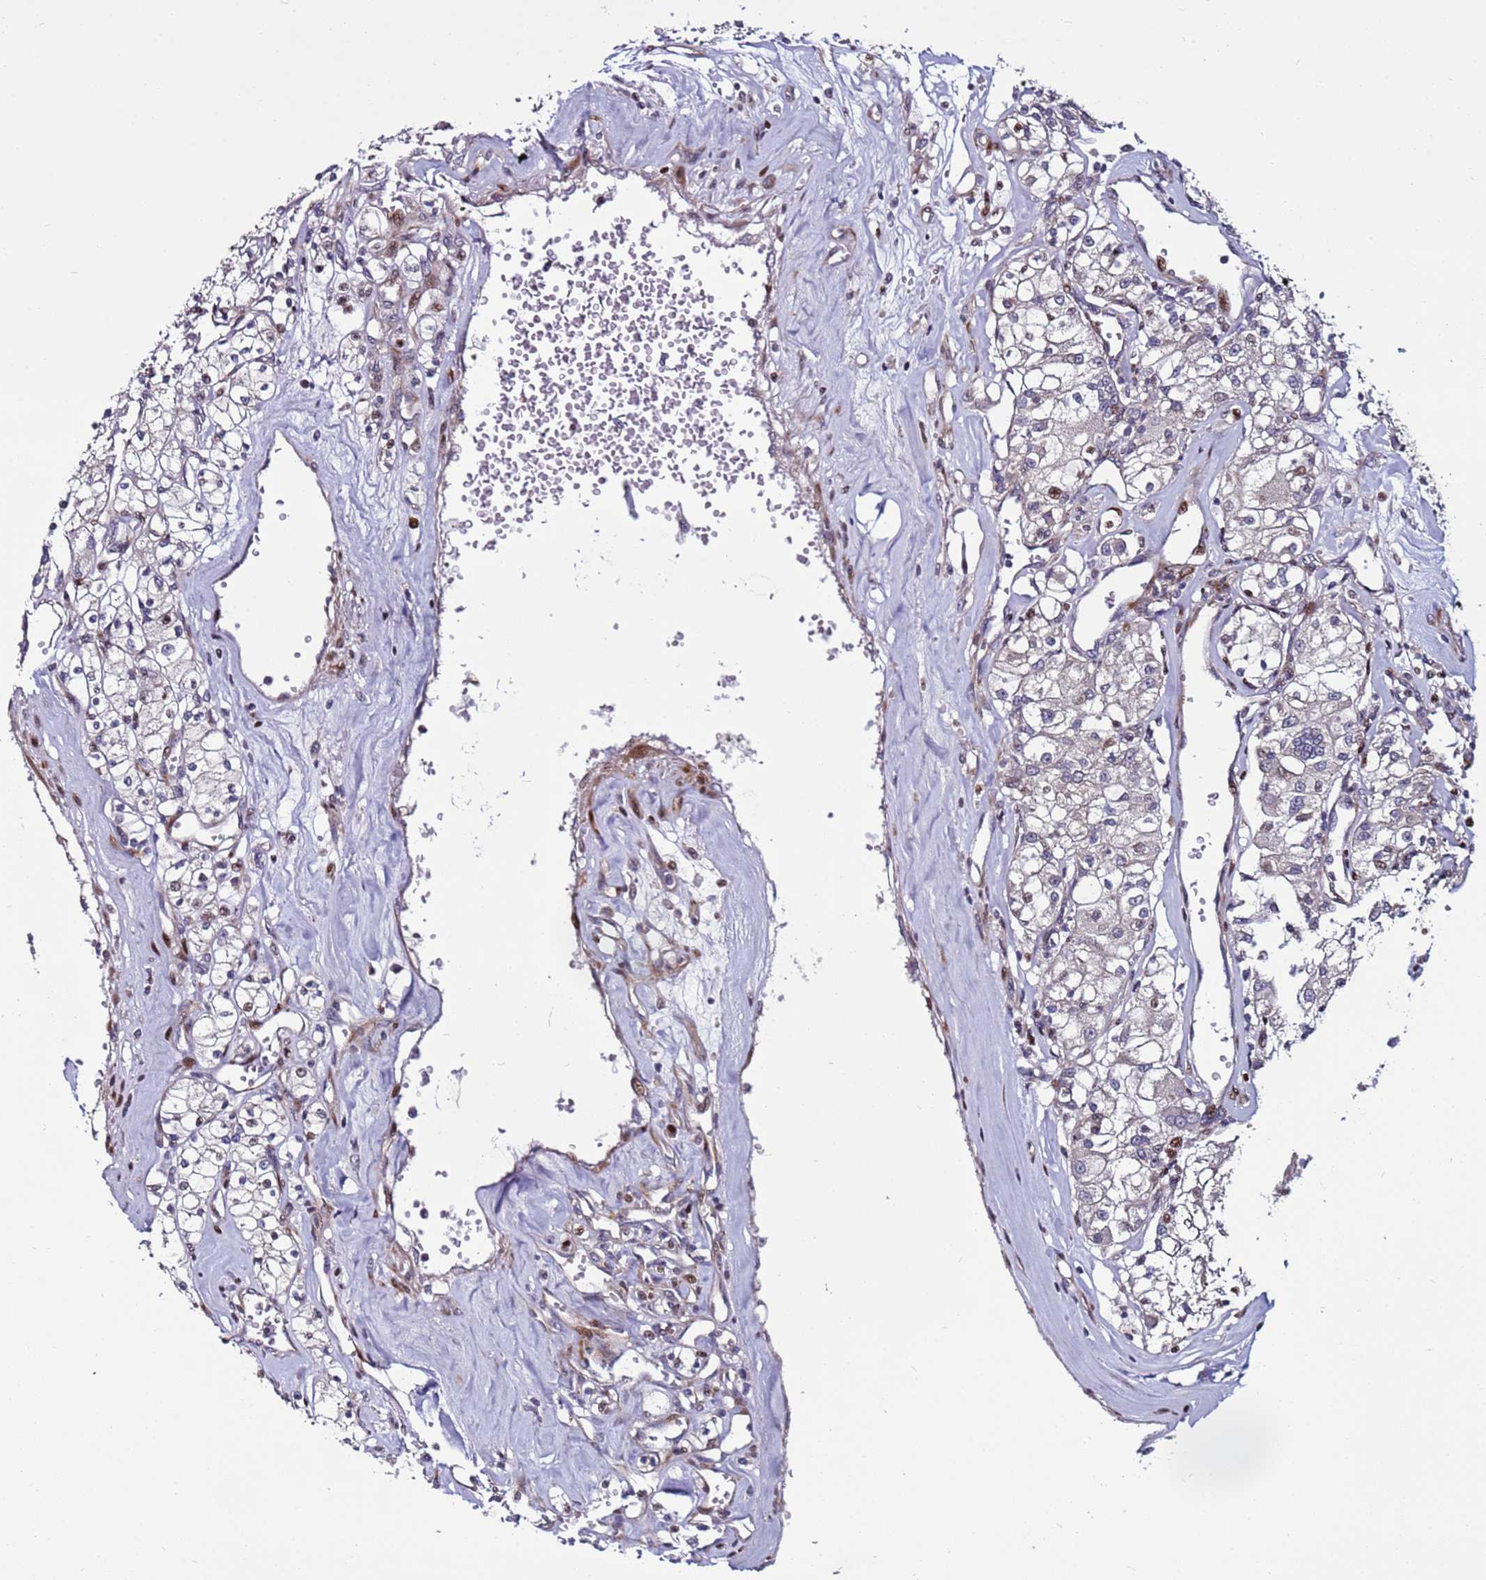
{"staining": {"intensity": "negative", "quantity": "none", "location": "none"}, "tissue": "renal cancer", "cell_type": "Tumor cells", "image_type": "cancer", "snomed": [{"axis": "morphology", "description": "Adenocarcinoma, NOS"}, {"axis": "topography", "description": "Kidney"}], "caption": "A high-resolution photomicrograph shows IHC staining of renal cancer (adenocarcinoma), which exhibits no significant staining in tumor cells. (Stains: DAB (3,3'-diaminobenzidine) immunohistochemistry (IHC) with hematoxylin counter stain, Microscopy: brightfield microscopy at high magnification).", "gene": "WBP11", "patient": {"sex": "female", "age": 59}}